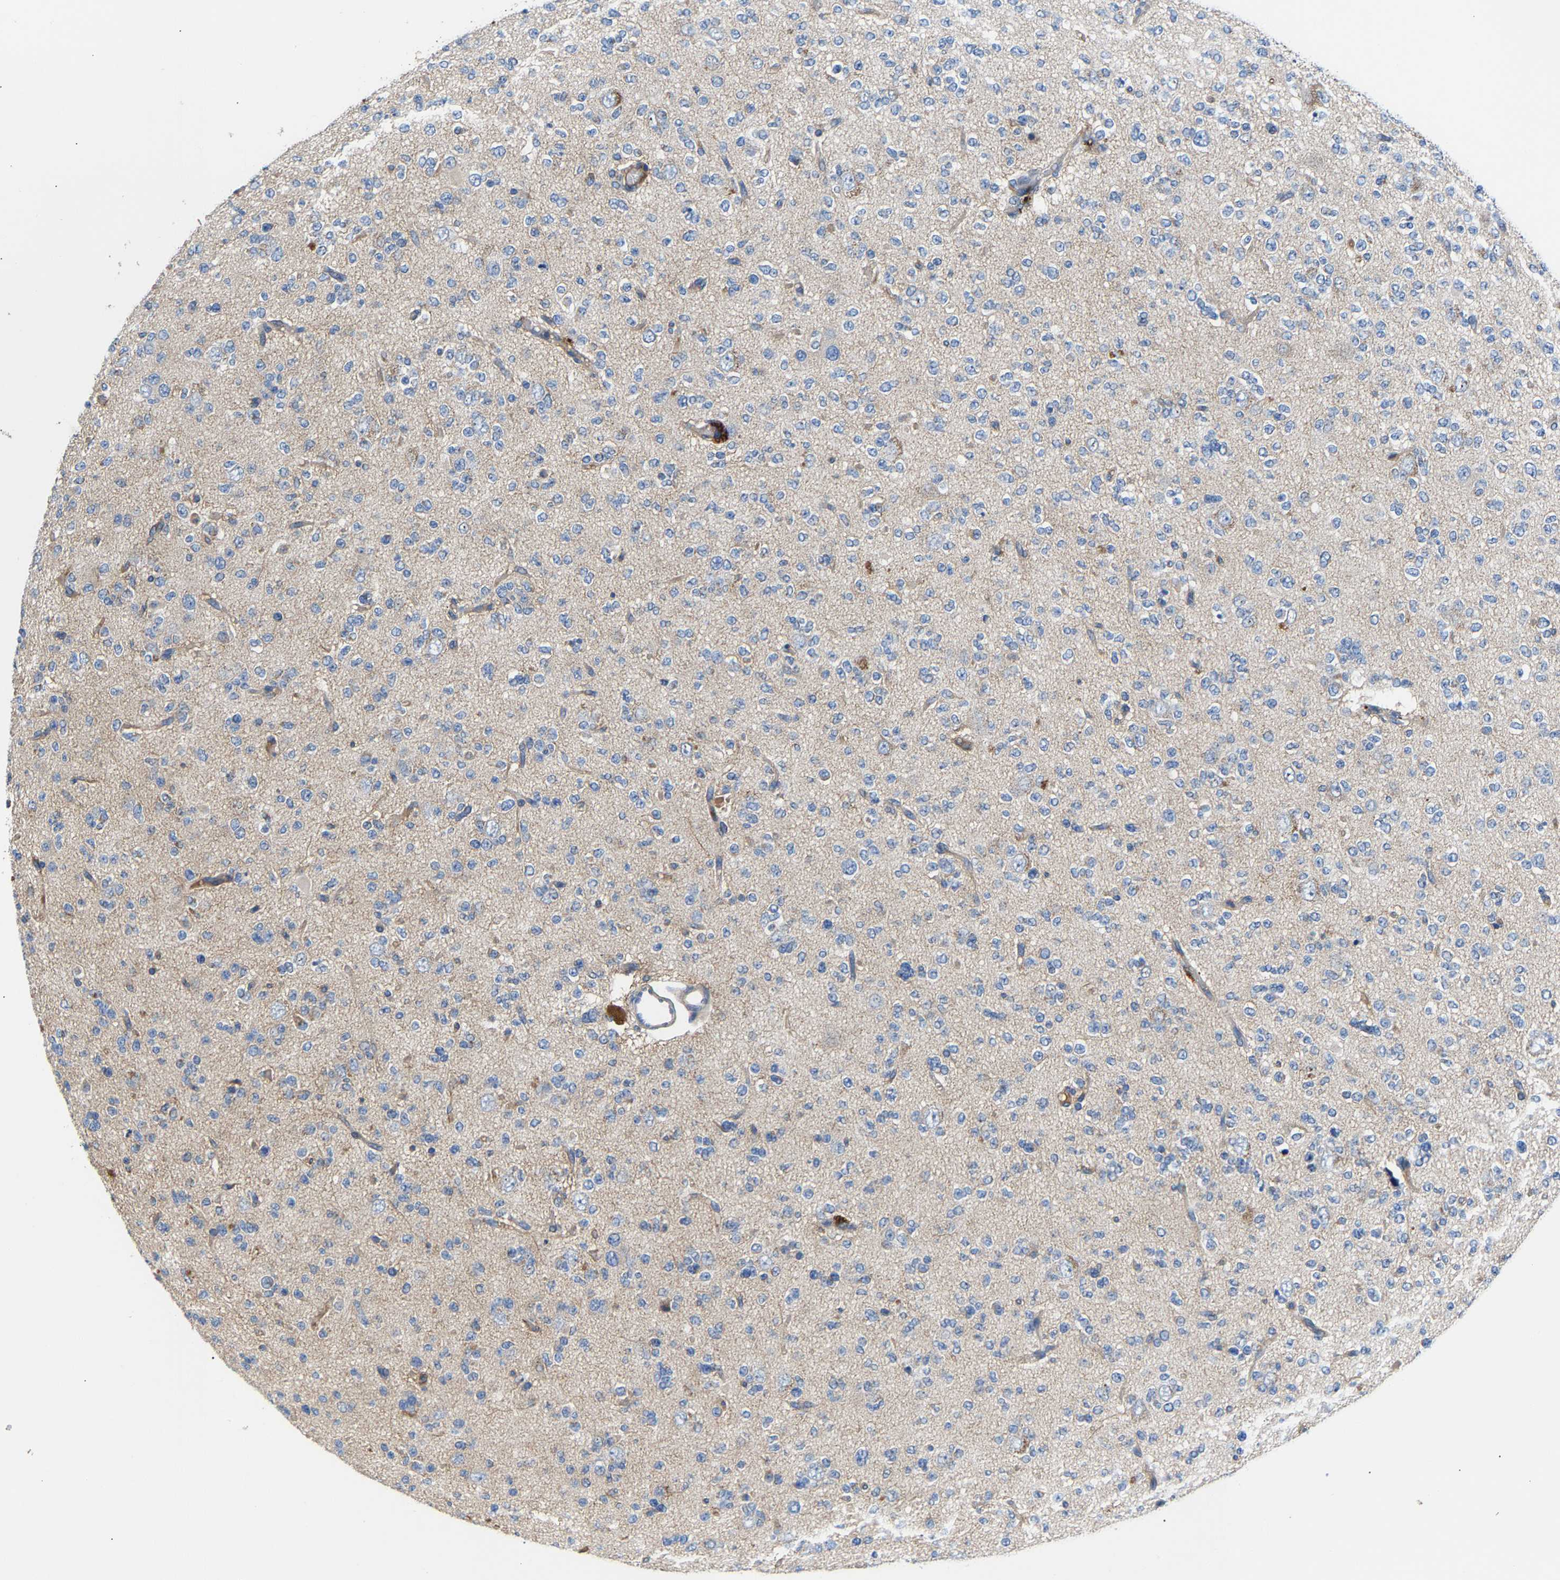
{"staining": {"intensity": "negative", "quantity": "none", "location": "none"}, "tissue": "glioma", "cell_type": "Tumor cells", "image_type": "cancer", "snomed": [{"axis": "morphology", "description": "Glioma, malignant, Low grade"}, {"axis": "topography", "description": "Brain"}], "caption": "Immunohistochemistry (IHC) of human malignant low-grade glioma displays no staining in tumor cells.", "gene": "CCDC171", "patient": {"sex": "male", "age": 38}}